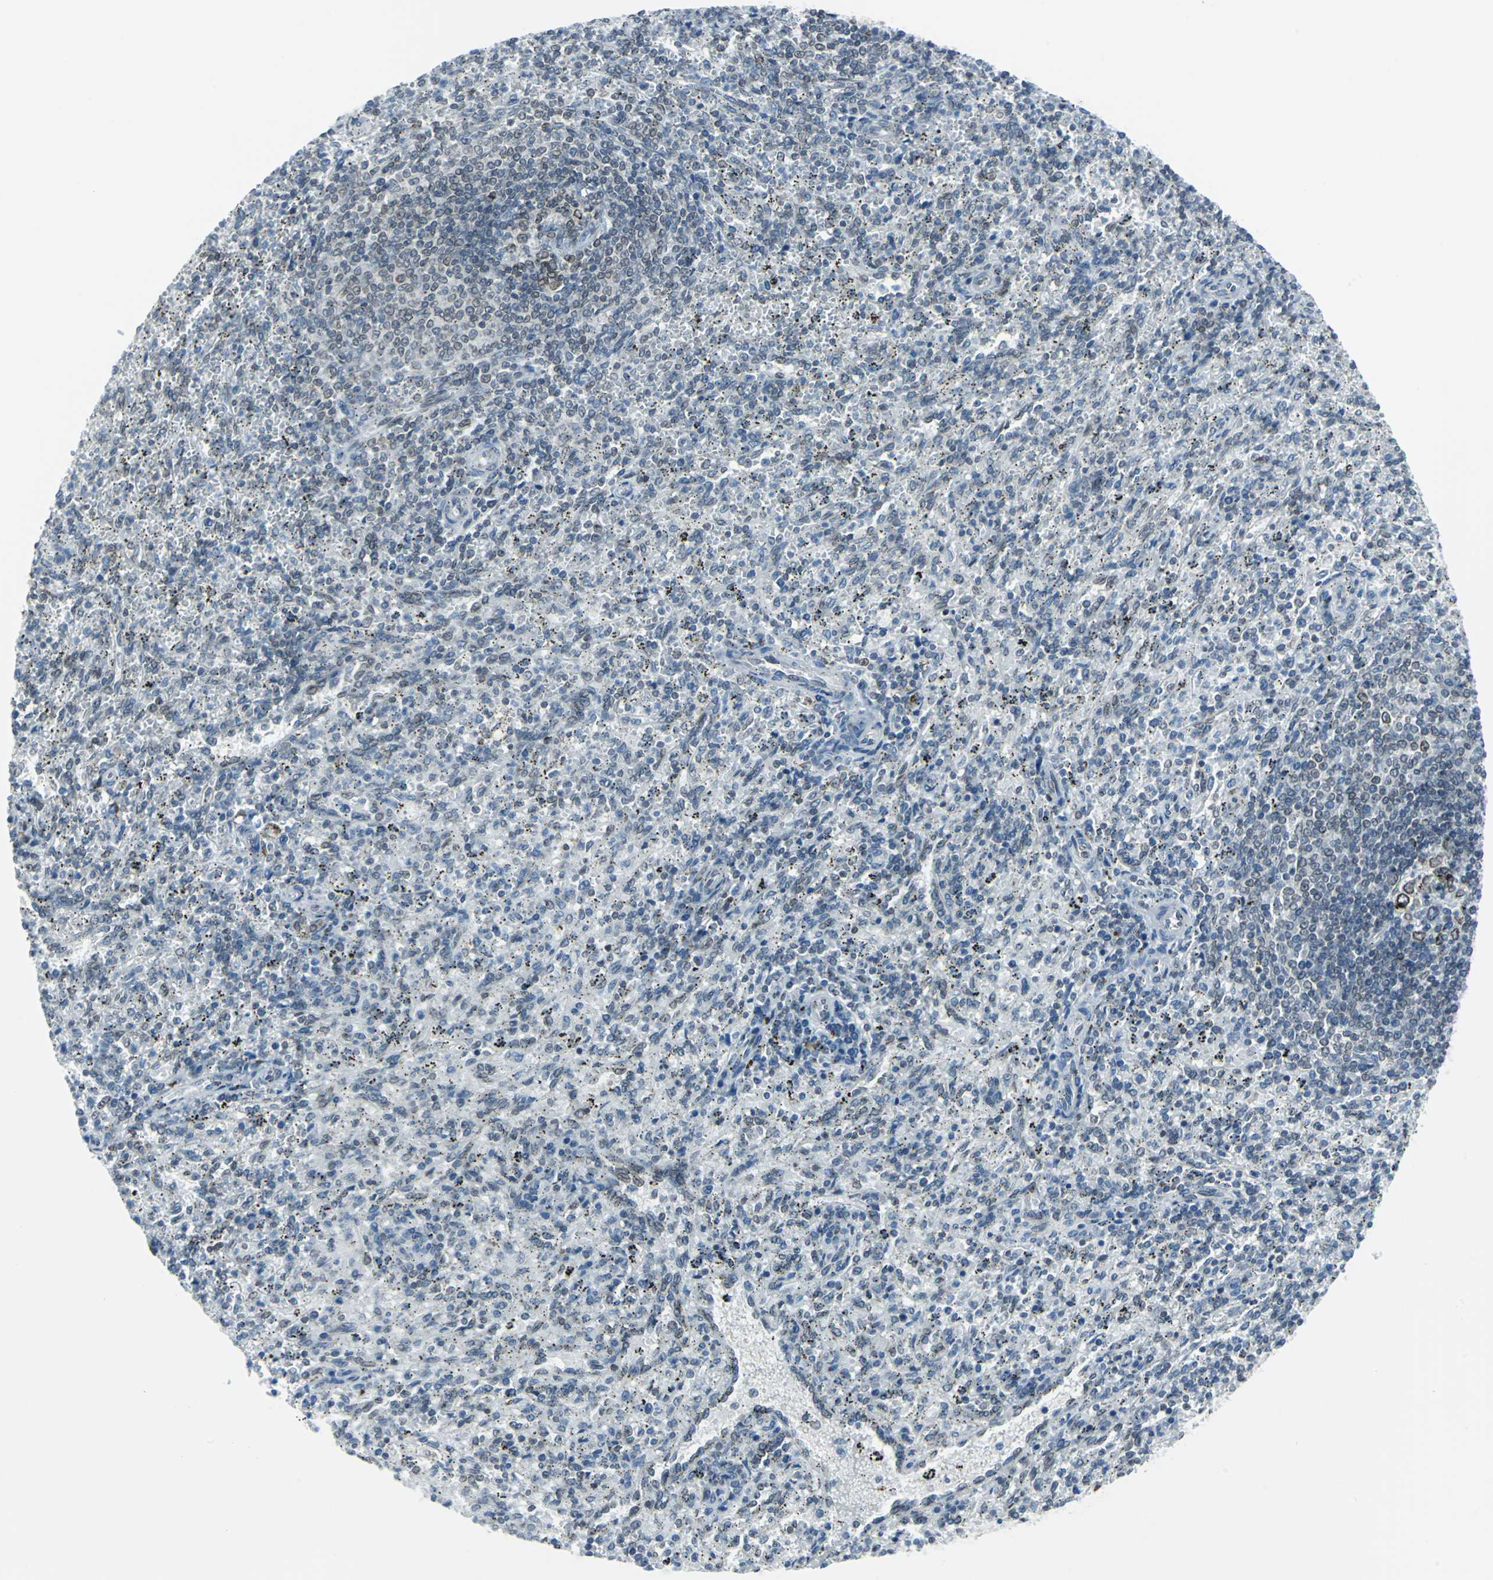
{"staining": {"intensity": "weak", "quantity": "<25%", "location": "cytoplasmic/membranous,nuclear"}, "tissue": "spleen", "cell_type": "Cells in red pulp", "image_type": "normal", "snomed": [{"axis": "morphology", "description": "Normal tissue, NOS"}, {"axis": "topography", "description": "Spleen"}], "caption": "The image exhibits no significant positivity in cells in red pulp of spleen. (Stains: DAB immunohistochemistry with hematoxylin counter stain, Microscopy: brightfield microscopy at high magnification).", "gene": "SNUPN", "patient": {"sex": "female", "age": 10}}